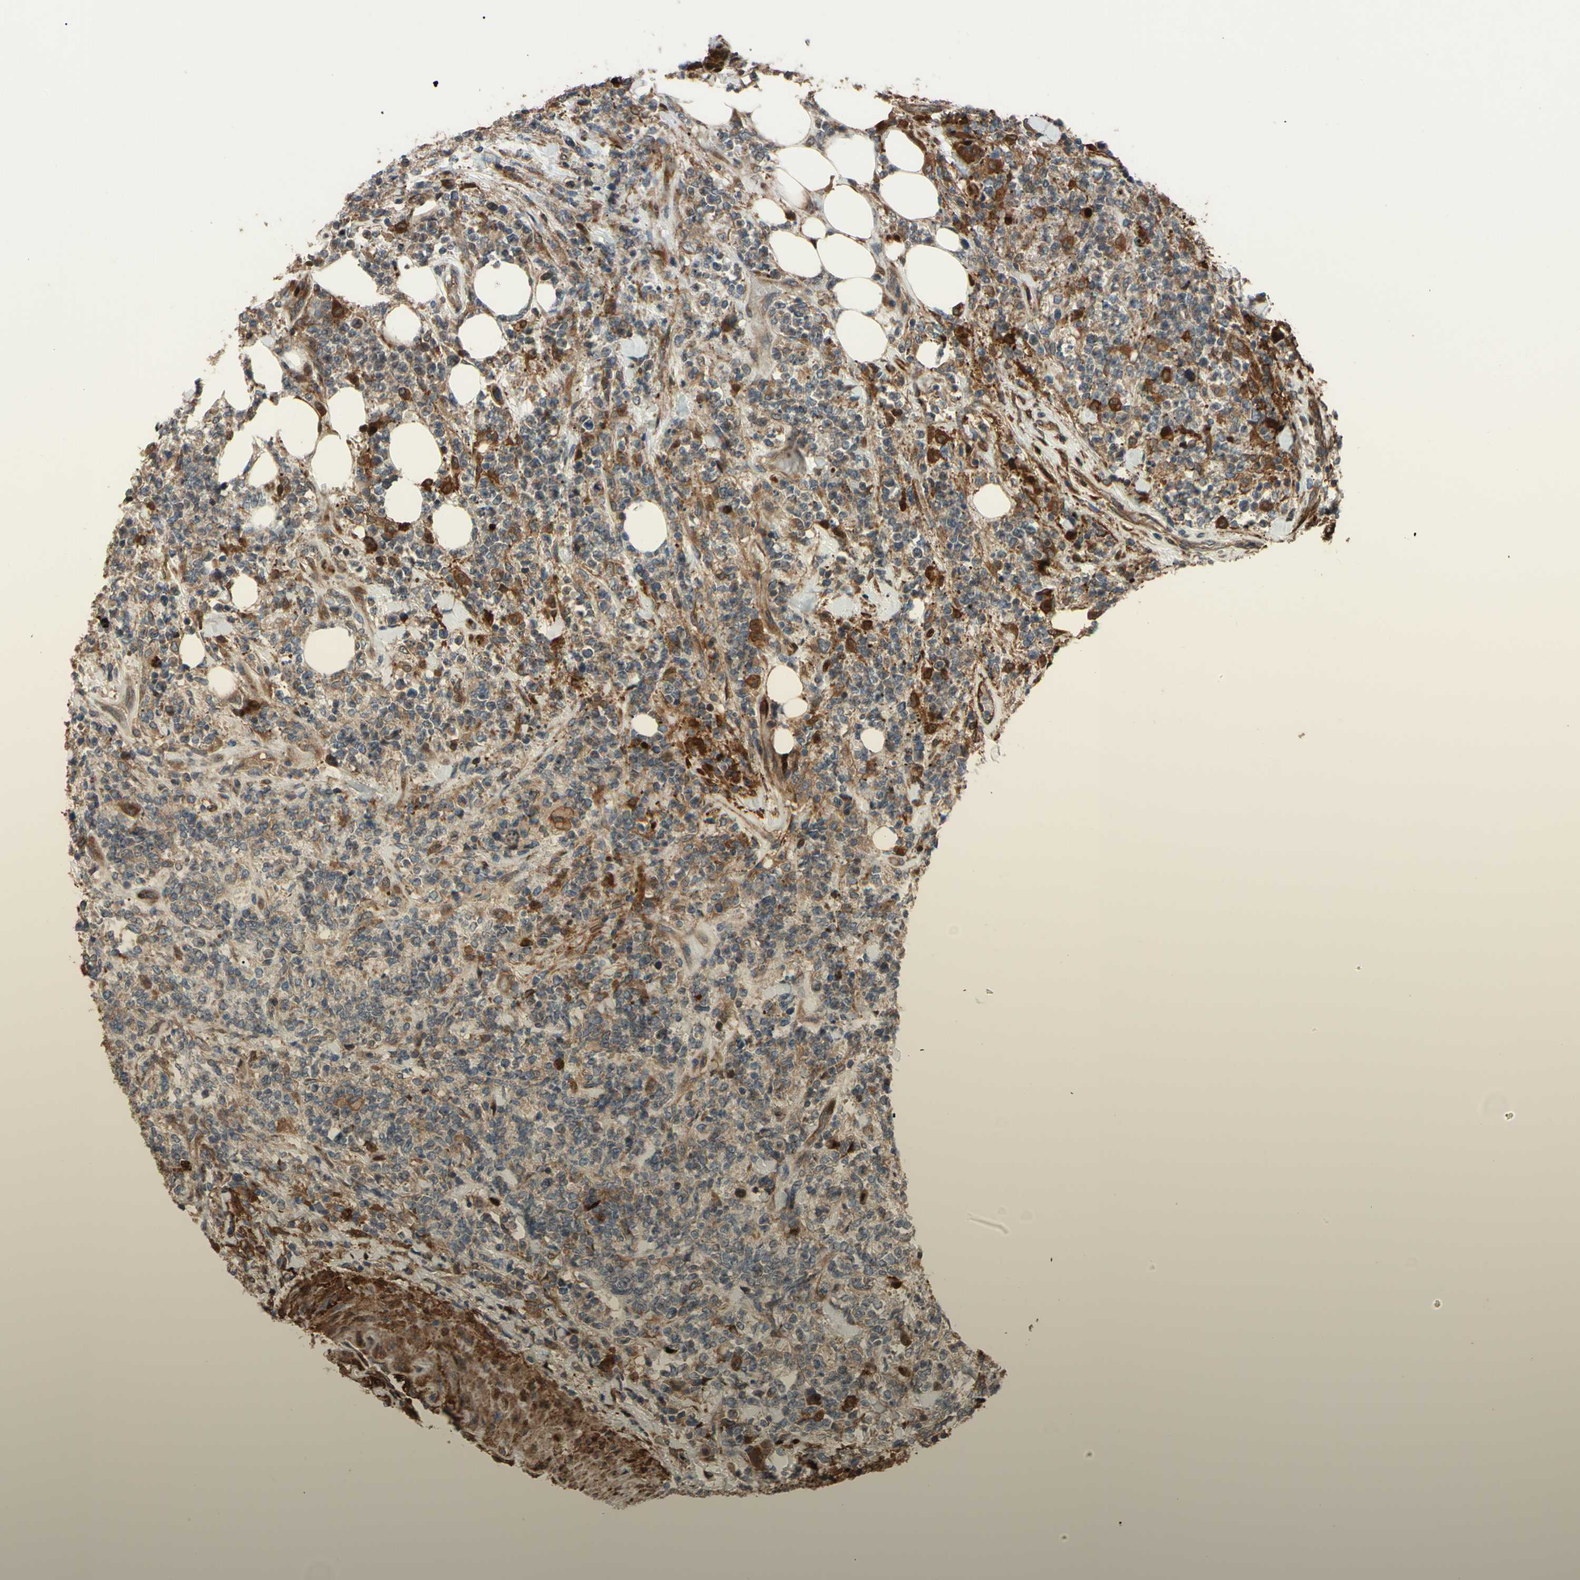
{"staining": {"intensity": "moderate", "quantity": "<25%", "location": "cytoplasmic/membranous"}, "tissue": "lymphoma", "cell_type": "Tumor cells", "image_type": "cancer", "snomed": [{"axis": "morphology", "description": "Malignant lymphoma, non-Hodgkin's type, High grade"}, {"axis": "topography", "description": "Soft tissue"}], "caption": "A micrograph of human malignant lymphoma, non-Hodgkin's type (high-grade) stained for a protein shows moderate cytoplasmic/membranous brown staining in tumor cells. (DAB IHC with brightfield microscopy, high magnification).", "gene": "SPTLC1", "patient": {"sex": "male", "age": 18}}